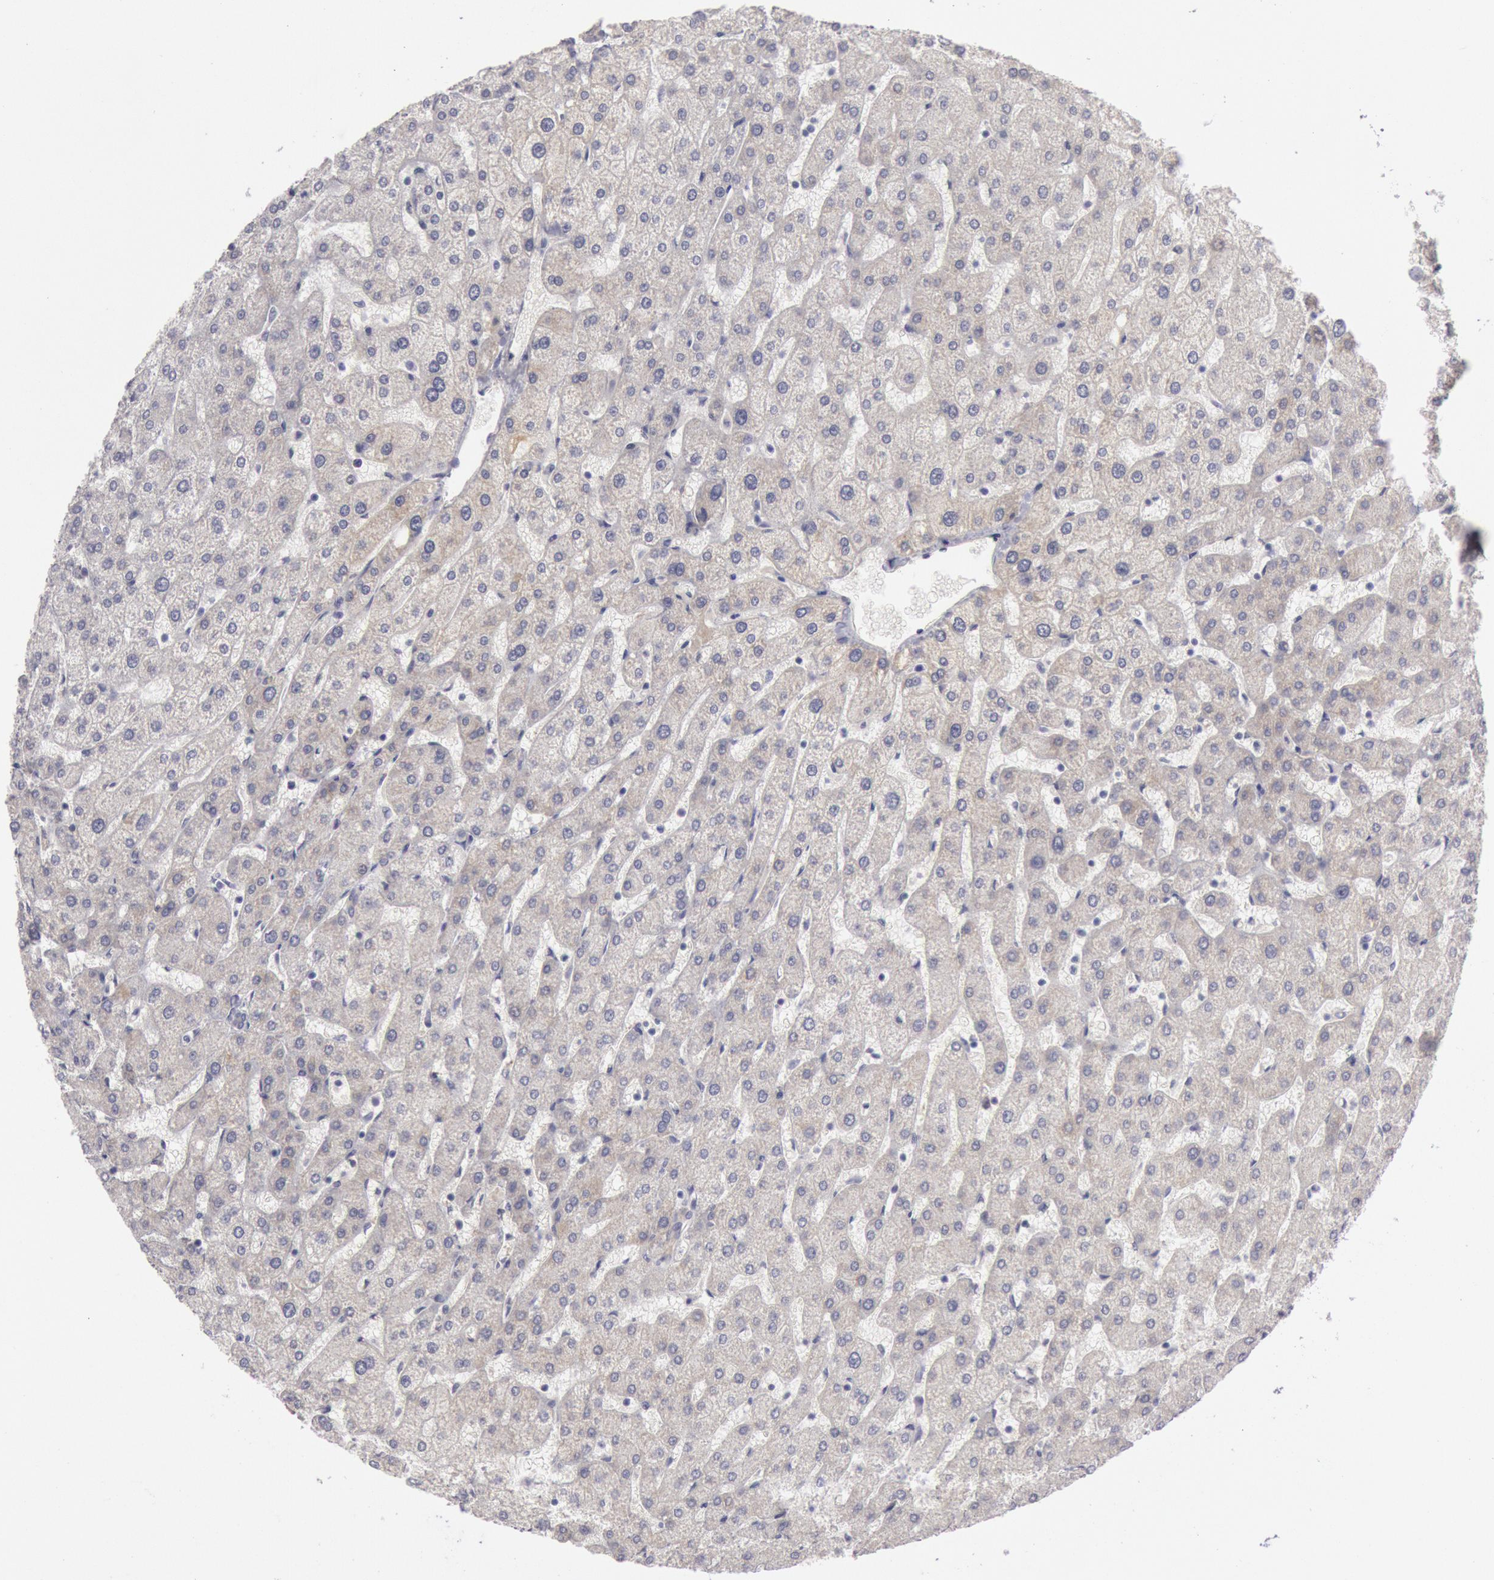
{"staining": {"intensity": "negative", "quantity": "none", "location": "none"}, "tissue": "liver", "cell_type": "Cholangiocytes", "image_type": "normal", "snomed": [{"axis": "morphology", "description": "Normal tissue, NOS"}, {"axis": "topography", "description": "Liver"}], "caption": "Photomicrograph shows no significant protein staining in cholangiocytes of unremarkable liver. The staining was performed using DAB to visualize the protein expression in brown, while the nuclei were stained in blue with hematoxylin (Magnification: 20x).", "gene": "JOSD1", "patient": {"sex": "male", "age": 67}}